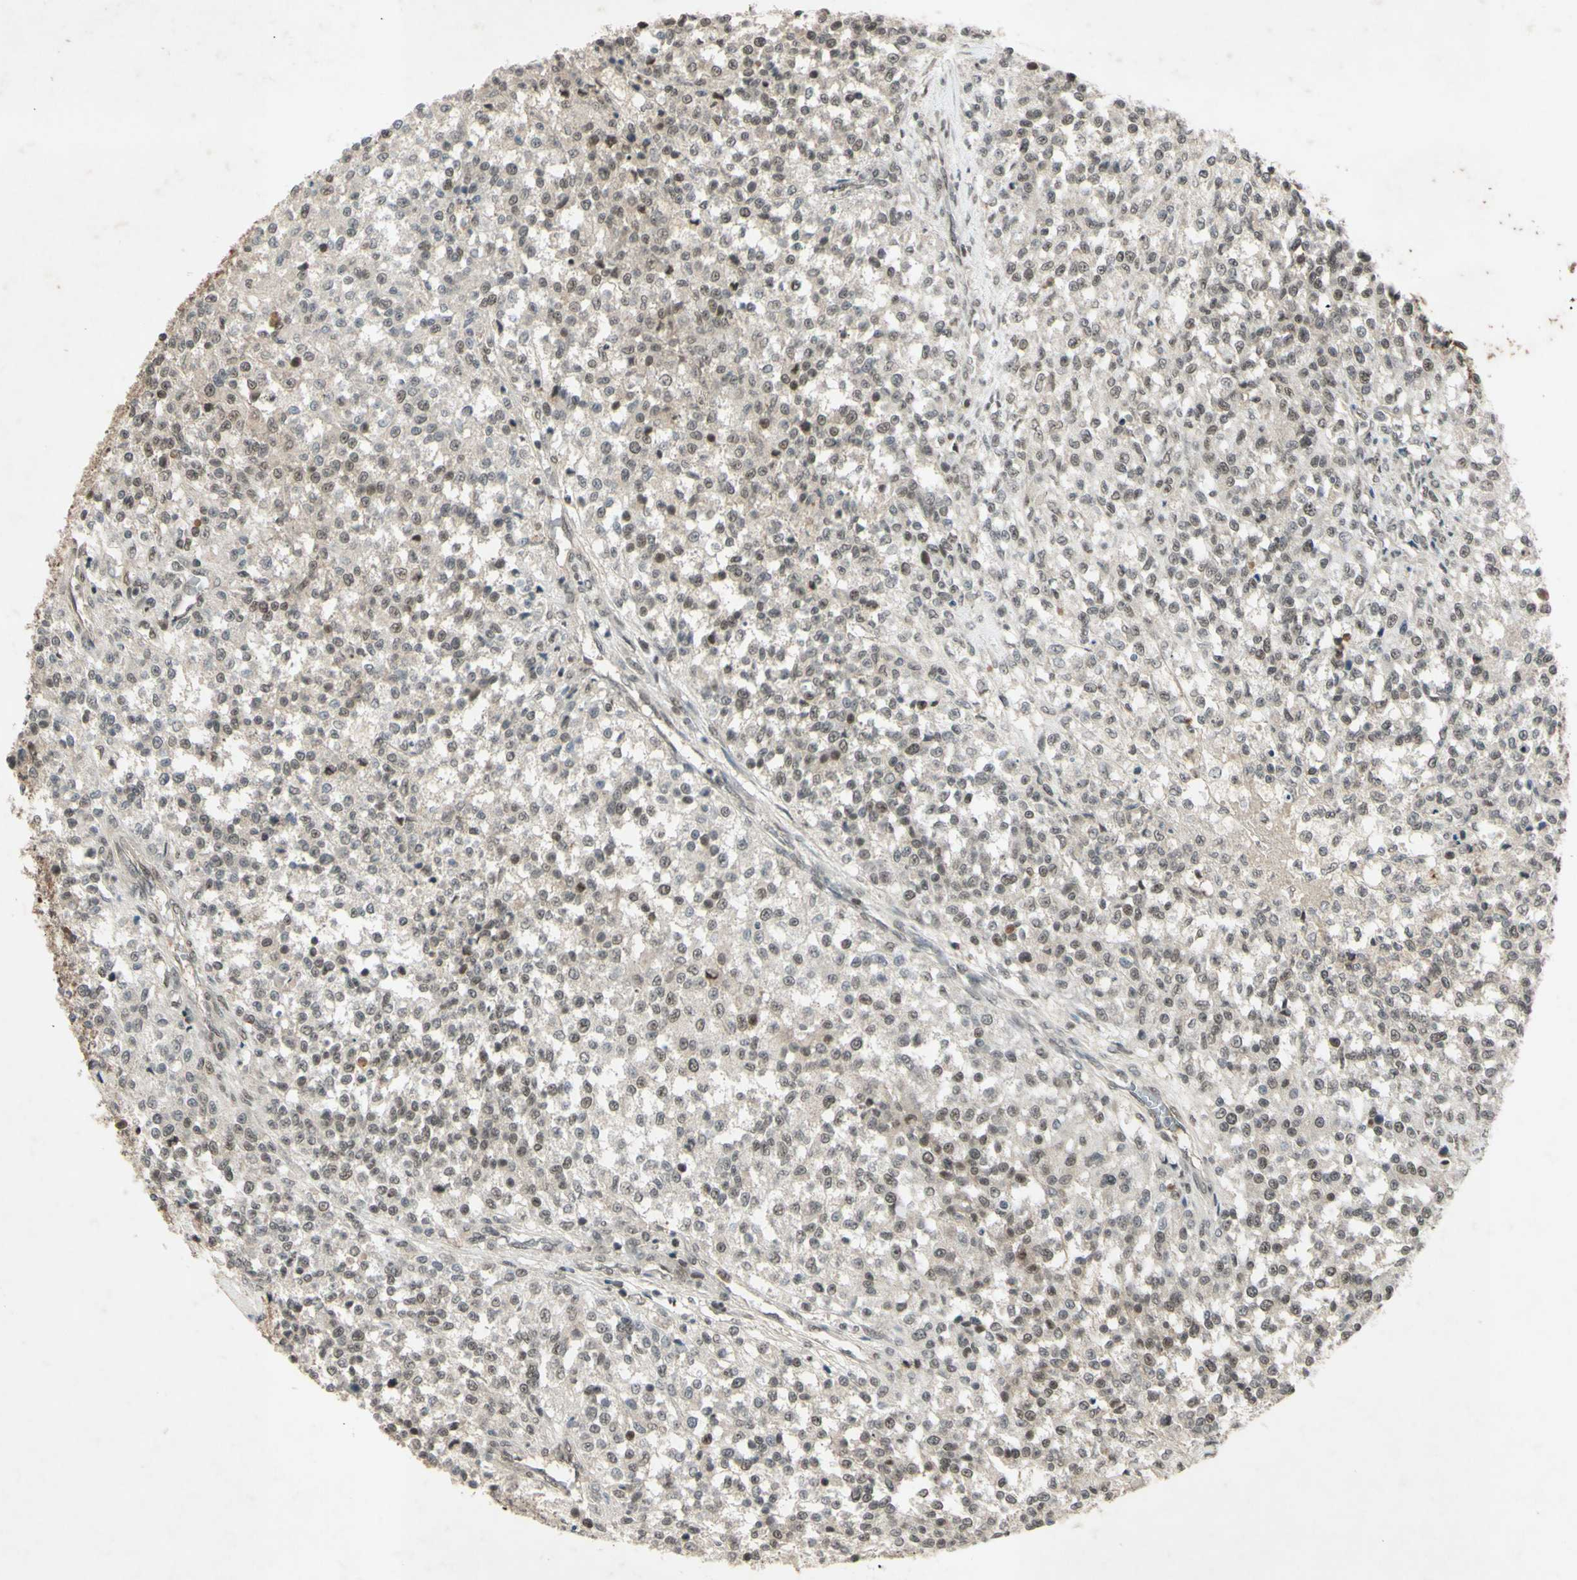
{"staining": {"intensity": "weak", "quantity": ">75%", "location": "nuclear"}, "tissue": "testis cancer", "cell_type": "Tumor cells", "image_type": "cancer", "snomed": [{"axis": "morphology", "description": "Seminoma, NOS"}, {"axis": "topography", "description": "Testis"}], "caption": "IHC (DAB (3,3'-diaminobenzidine)) staining of human testis seminoma shows weak nuclear protein expression in about >75% of tumor cells.", "gene": "SNW1", "patient": {"sex": "male", "age": 59}}